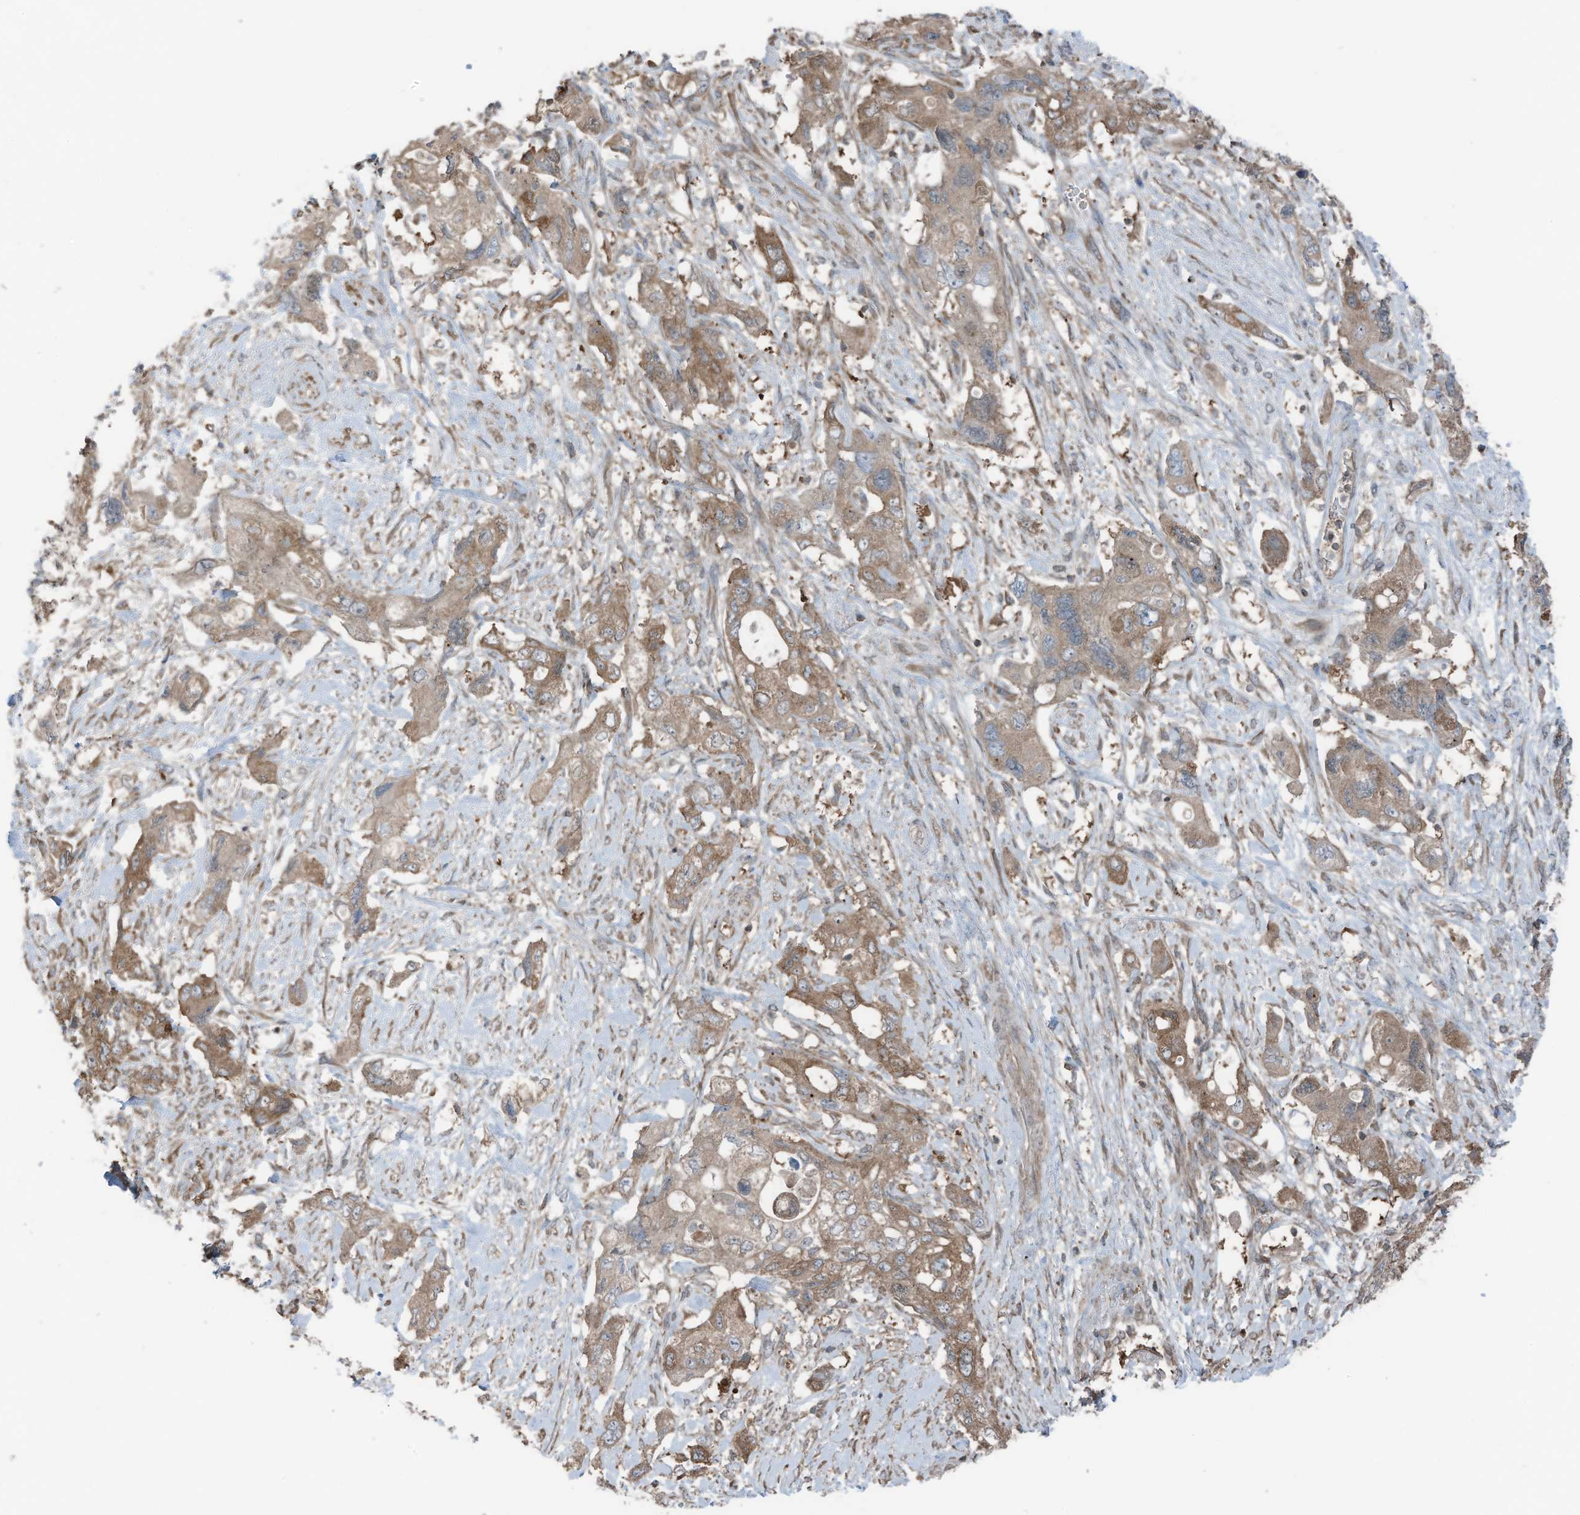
{"staining": {"intensity": "moderate", "quantity": ">75%", "location": "cytoplasmic/membranous"}, "tissue": "pancreatic cancer", "cell_type": "Tumor cells", "image_type": "cancer", "snomed": [{"axis": "morphology", "description": "Adenocarcinoma, NOS"}, {"axis": "topography", "description": "Pancreas"}], "caption": "Tumor cells show moderate cytoplasmic/membranous expression in about >75% of cells in pancreatic cancer (adenocarcinoma).", "gene": "TXNDC9", "patient": {"sex": "female", "age": 73}}